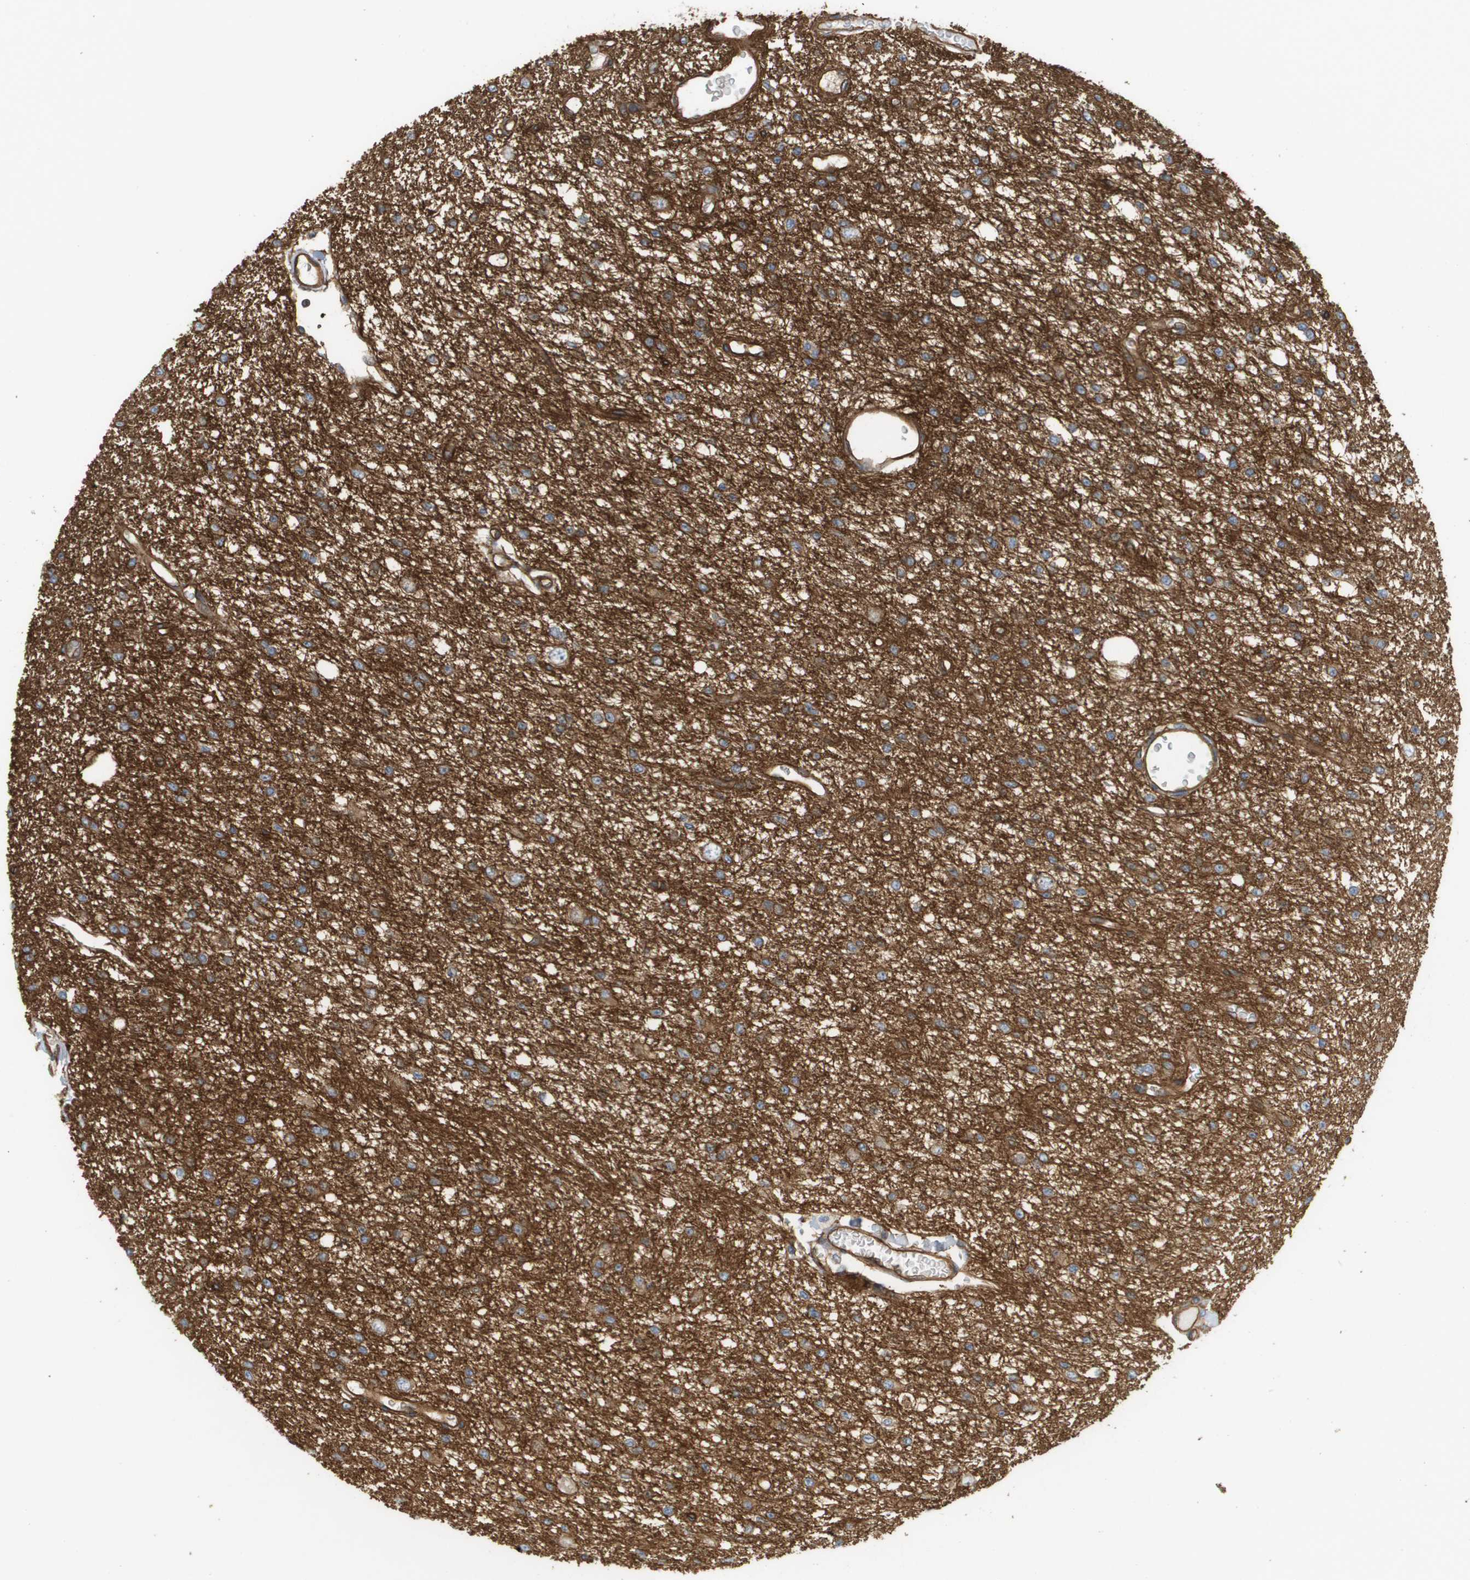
{"staining": {"intensity": "moderate", "quantity": ">75%", "location": "cytoplasmic/membranous"}, "tissue": "glioma", "cell_type": "Tumor cells", "image_type": "cancer", "snomed": [{"axis": "morphology", "description": "Glioma, malignant, Low grade"}, {"axis": "topography", "description": "Brain"}], "caption": "Human malignant glioma (low-grade) stained with a brown dye reveals moderate cytoplasmic/membranous positive staining in about >75% of tumor cells.", "gene": "SGMS2", "patient": {"sex": "male", "age": 38}}